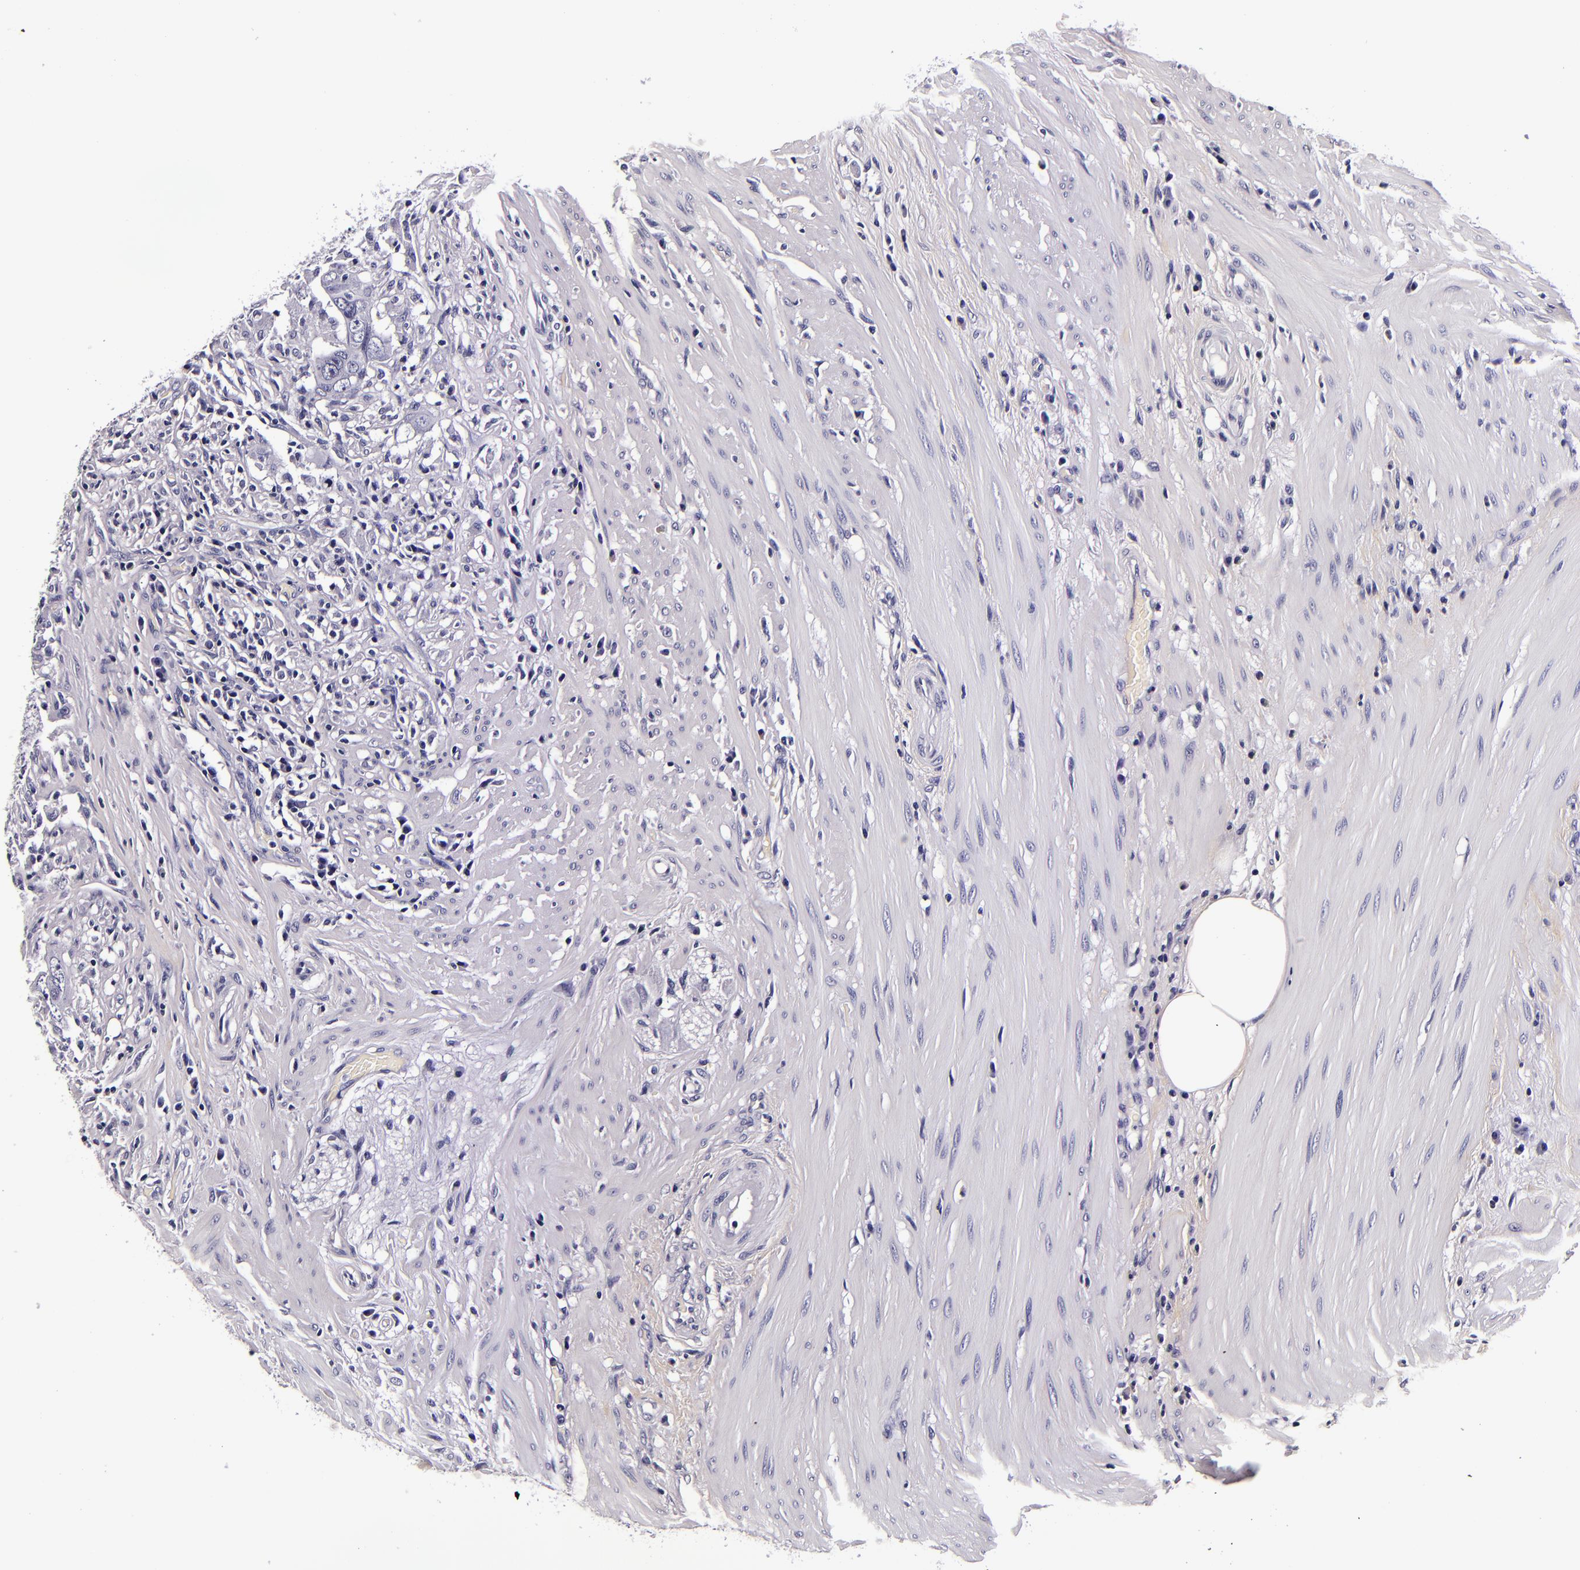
{"staining": {"intensity": "negative", "quantity": "none", "location": "none"}, "tissue": "colorectal cancer", "cell_type": "Tumor cells", "image_type": "cancer", "snomed": [{"axis": "morphology", "description": "Adenocarcinoma, NOS"}, {"axis": "topography", "description": "Rectum"}], "caption": "Tumor cells show no significant protein positivity in colorectal cancer (adenocarcinoma).", "gene": "FBN1", "patient": {"sex": "male", "age": 53}}